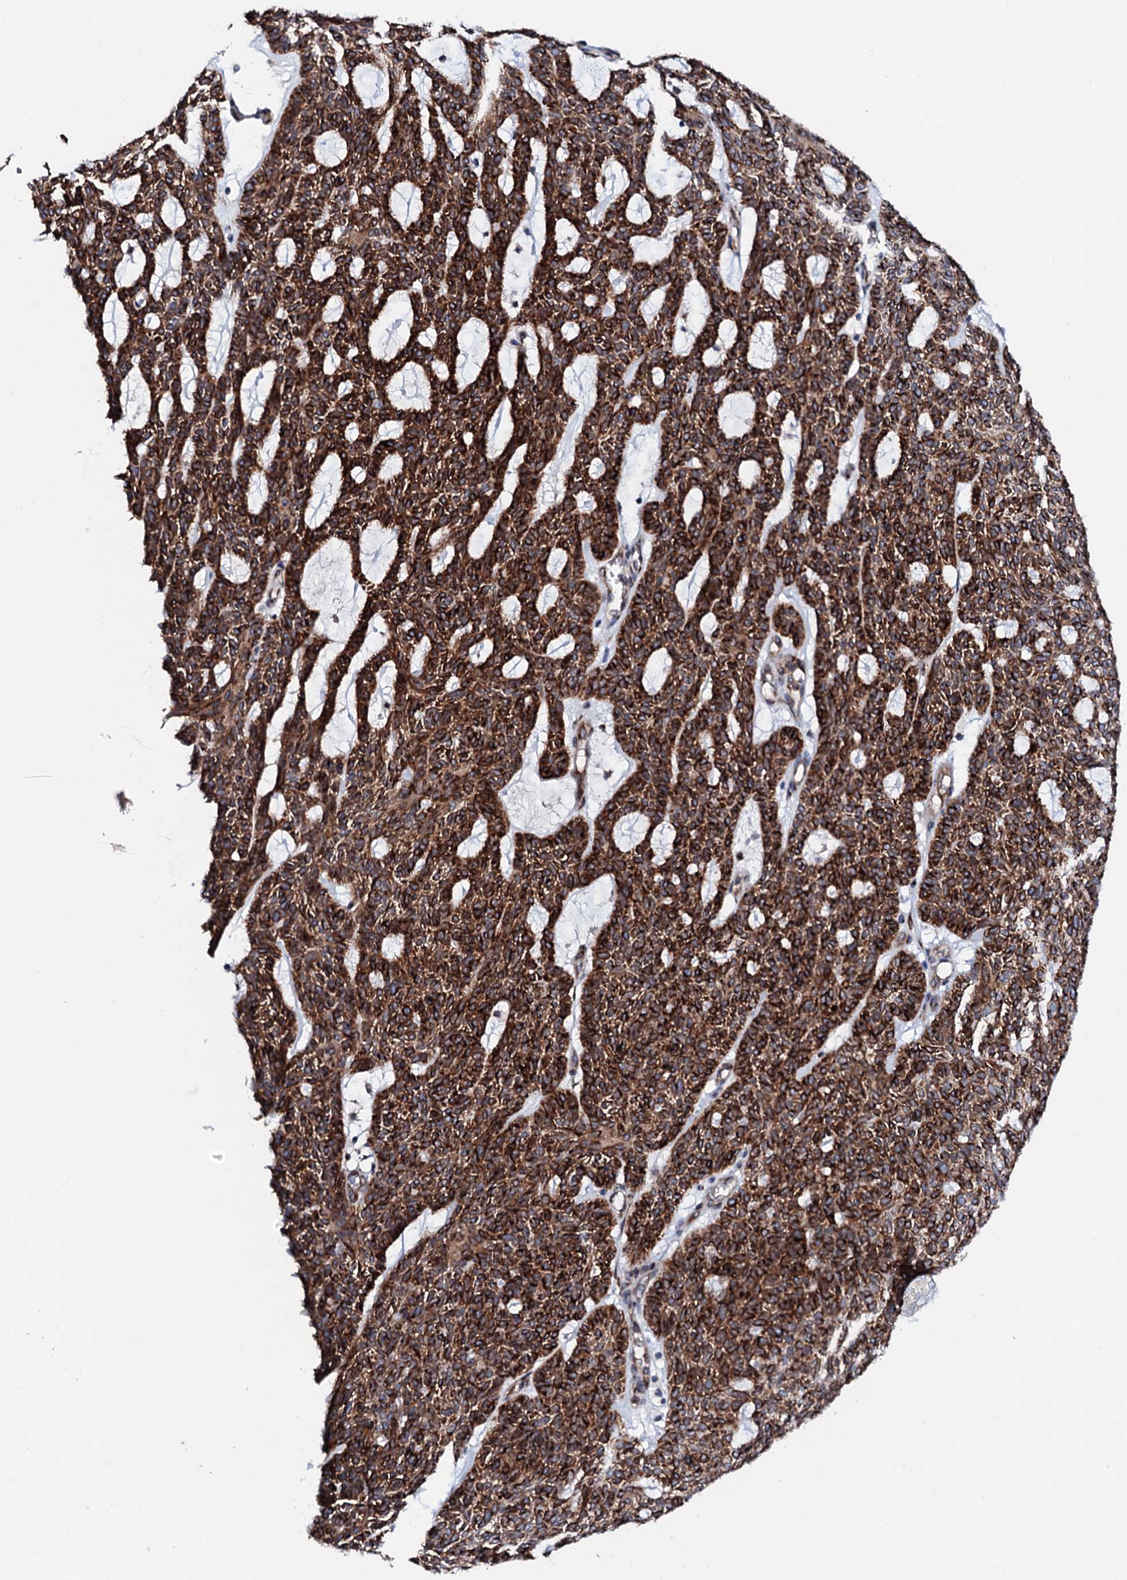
{"staining": {"intensity": "strong", "quantity": ">75%", "location": "cytoplasmic/membranous"}, "tissue": "skin cancer", "cell_type": "Tumor cells", "image_type": "cancer", "snomed": [{"axis": "morphology", "description": "Squamous cell carcinoma, NOS"}, {"axis": "topography", "description": "Skin"}], "caption": "Squamous cell carcinoma (skin) stained with DAB (3,3'-diaminobenzidine) immunohistochemistry displays high levels of strong cytoplasmic/membranous positivity in approximately >75% of tumor cells.", "gene": "TMCO3", "patient": {"sex": "female", "age": 90}}